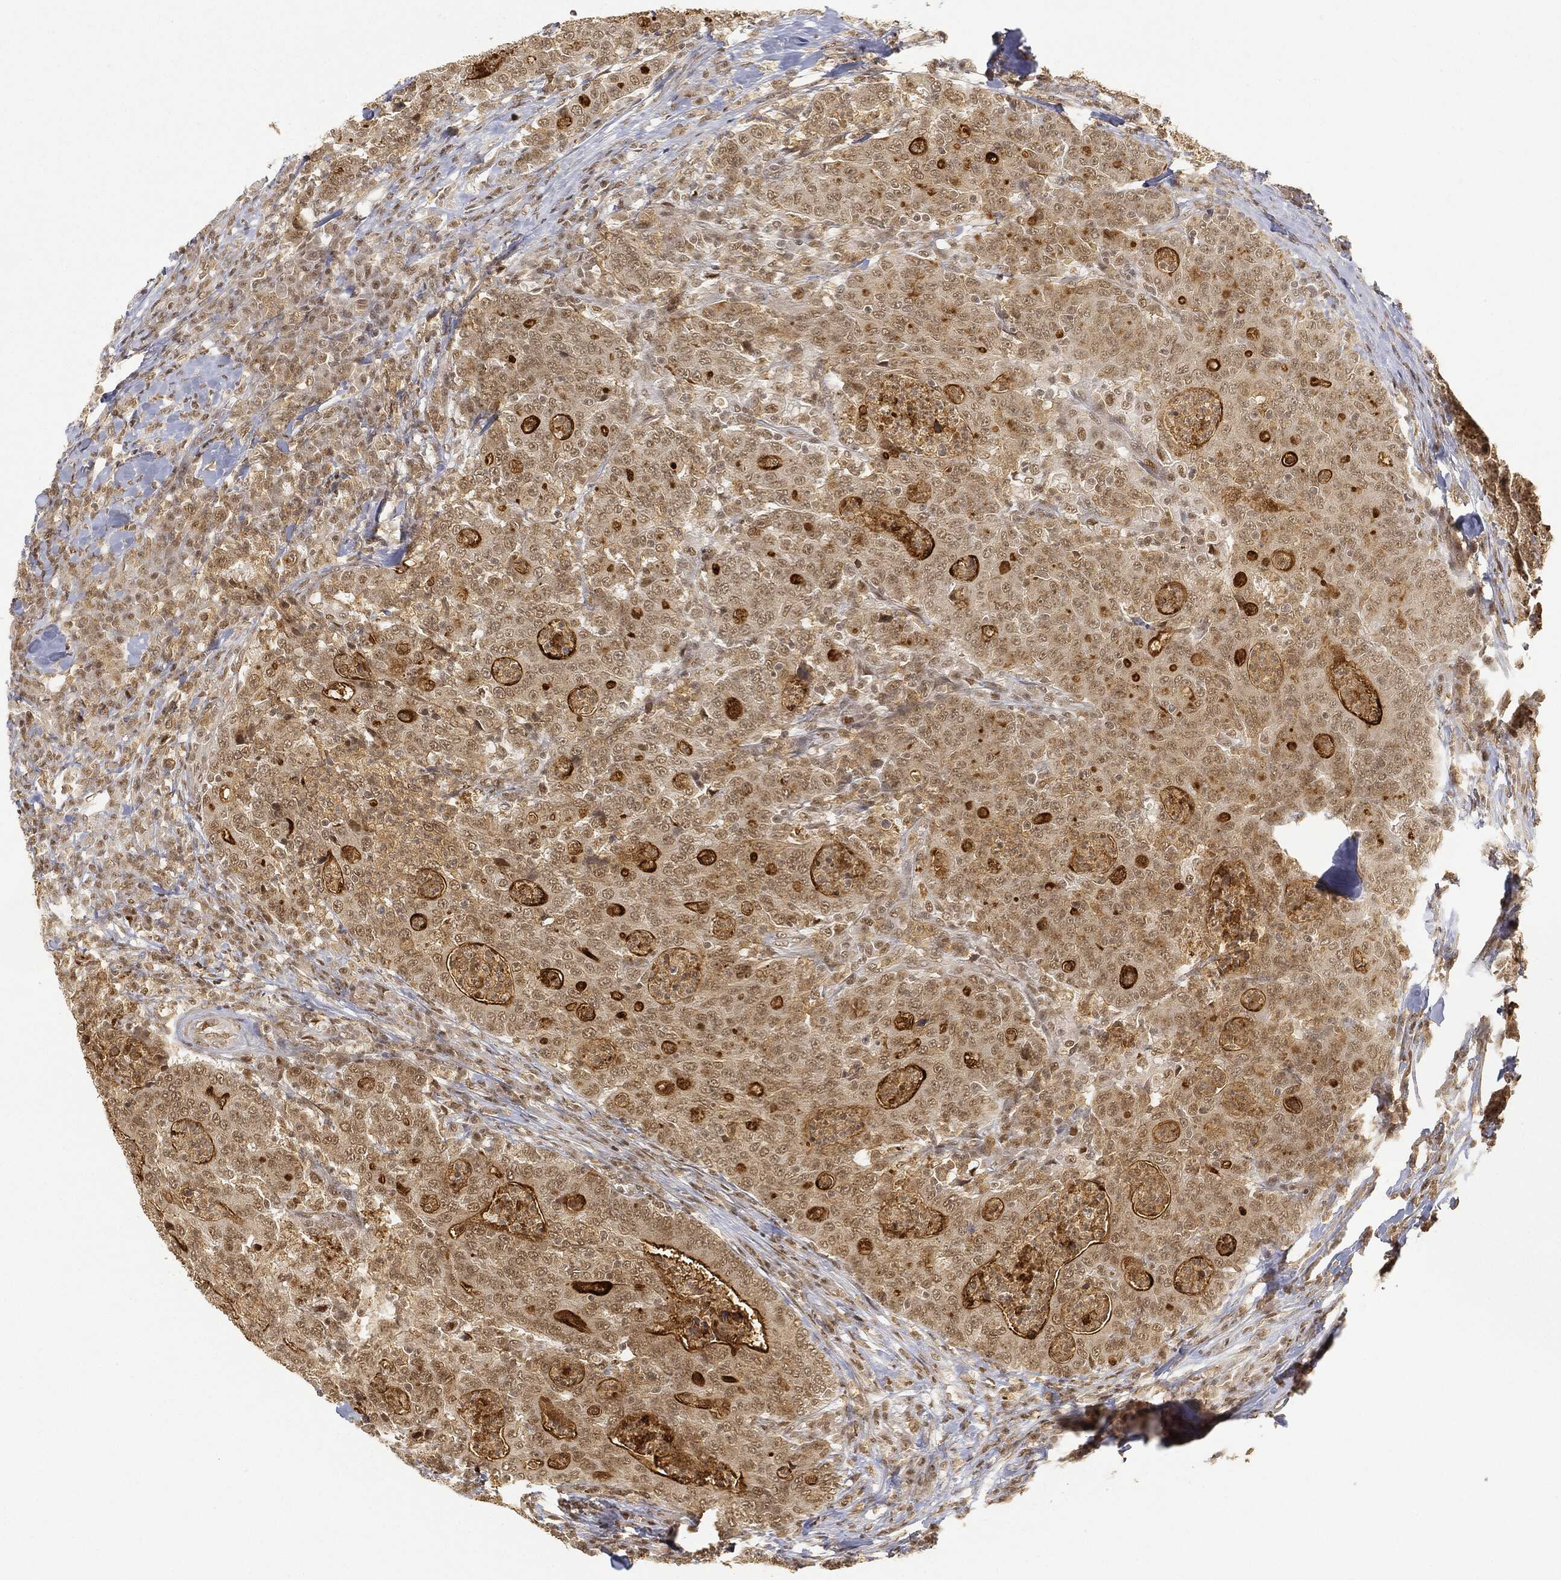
{"staining": {"intensity": "weak", "quantity": "25%-75%", "location": "cytoplasmic/membranous"}, "tissue": "colorectal cancer", "cell_type": "Tumor cells", "image_type": "cancer", "snomed": [{"axis": "morphology", "description": "Adenocarcinoma, NOS"}, {"axis": "topography", "description": "Colon"}], "caption": "Immunohistochemistry (DAB (3,3'-diaminobenzidine)) staining of human colorectal cancer displays weak cytoplasmic/membranous protein expression in about 25%-75% of tumor cells.", "gene": "CIB1", "patient": {"sex": "male", "age": 70}}